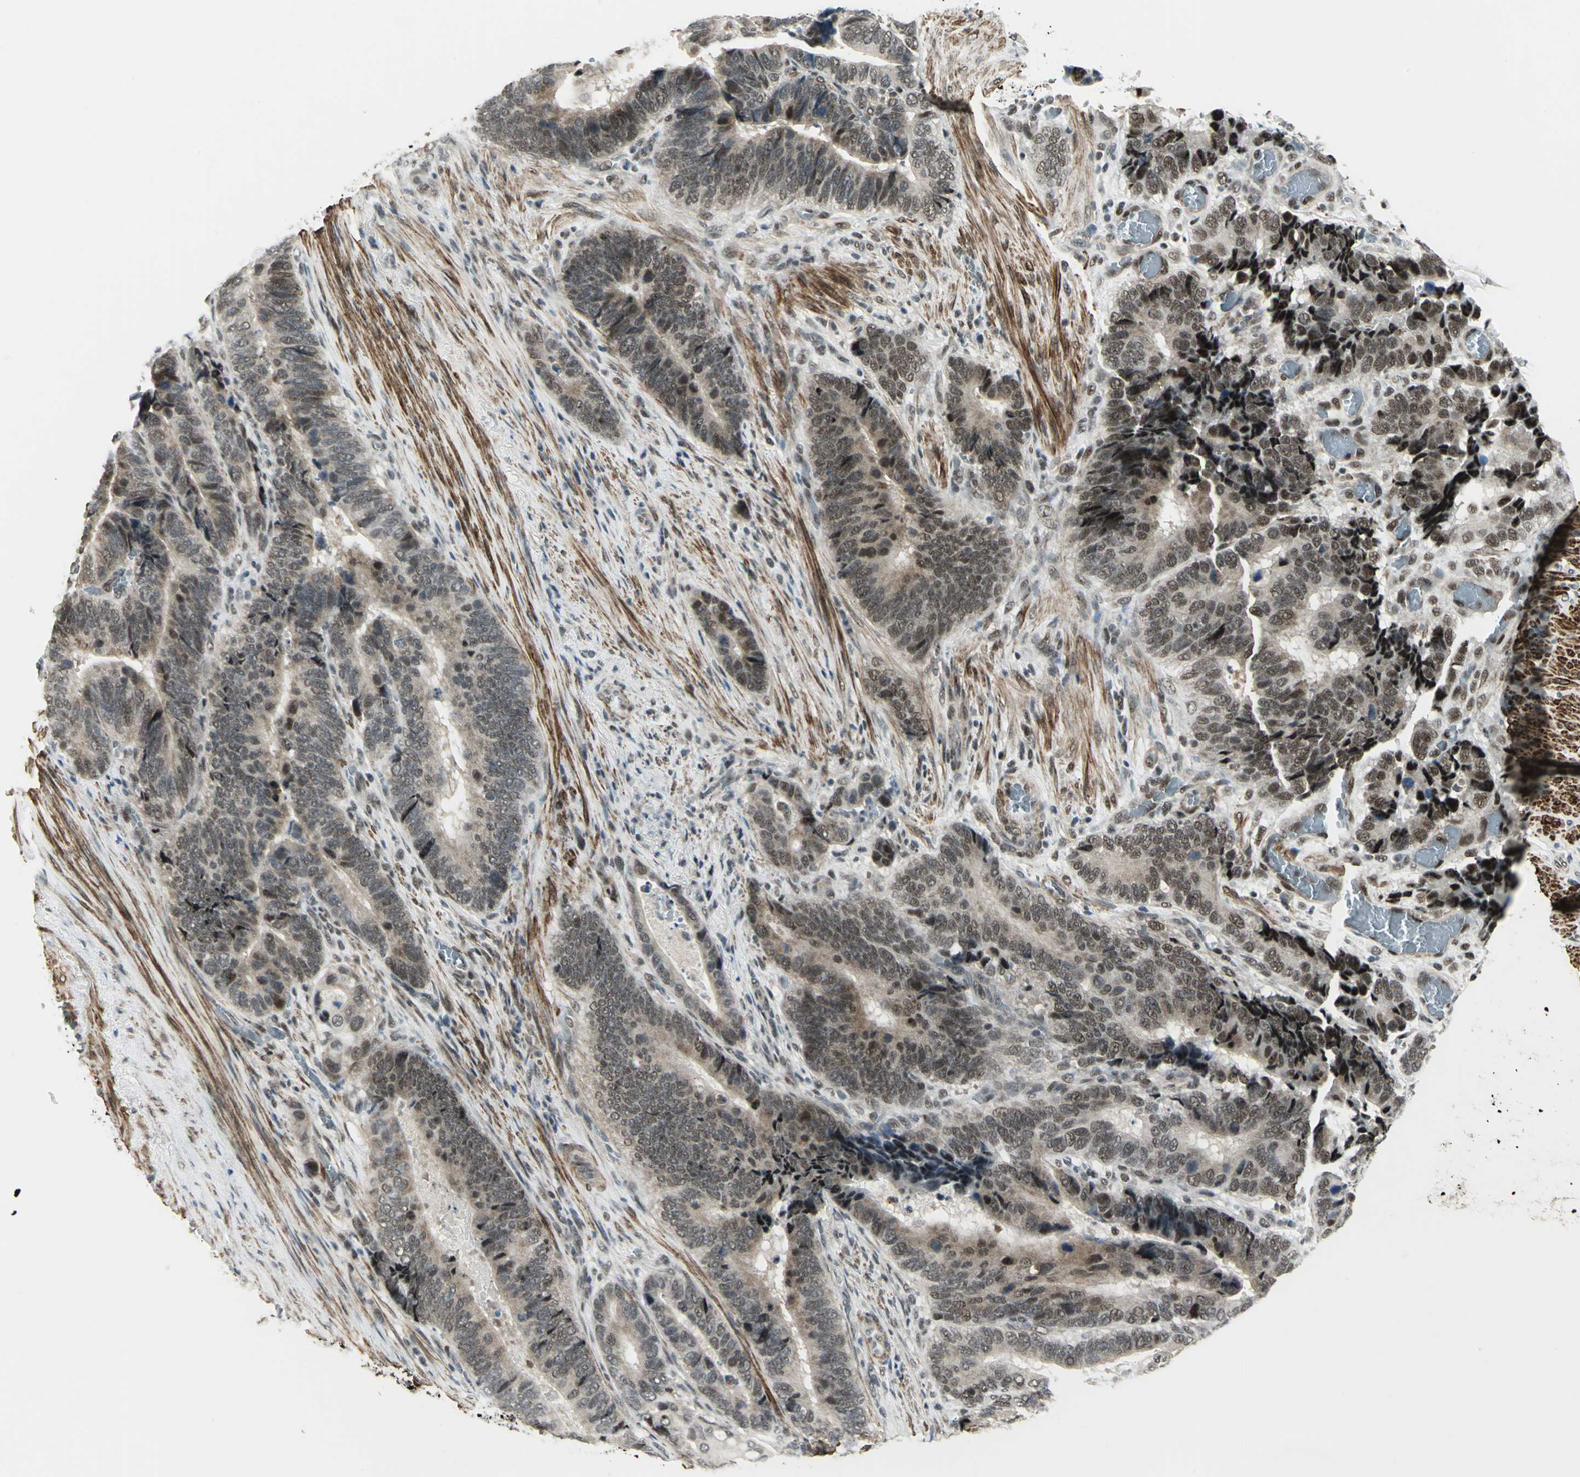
{"staining": {"intensity": "moderate", "quantity": ">75%", "location": "cytoplasmic/membranous,nuclear"}, "tissue": "colorectal cancer", "cell_type": "Tumor cells", "image_type": "cancer", "snomed": [{"axis": "morphology", "description": "Adenocarcinoma, NOS"}, {"axis": "topography", "description": "Colon"}], "caption": "A brown stain highlights moderate cytoplasmic/membranous and nuclear expression of a protein in human colorectal cancer tumor cells.", "gene": "MTA1", "patient": {"sex": "male", "age": 72}}